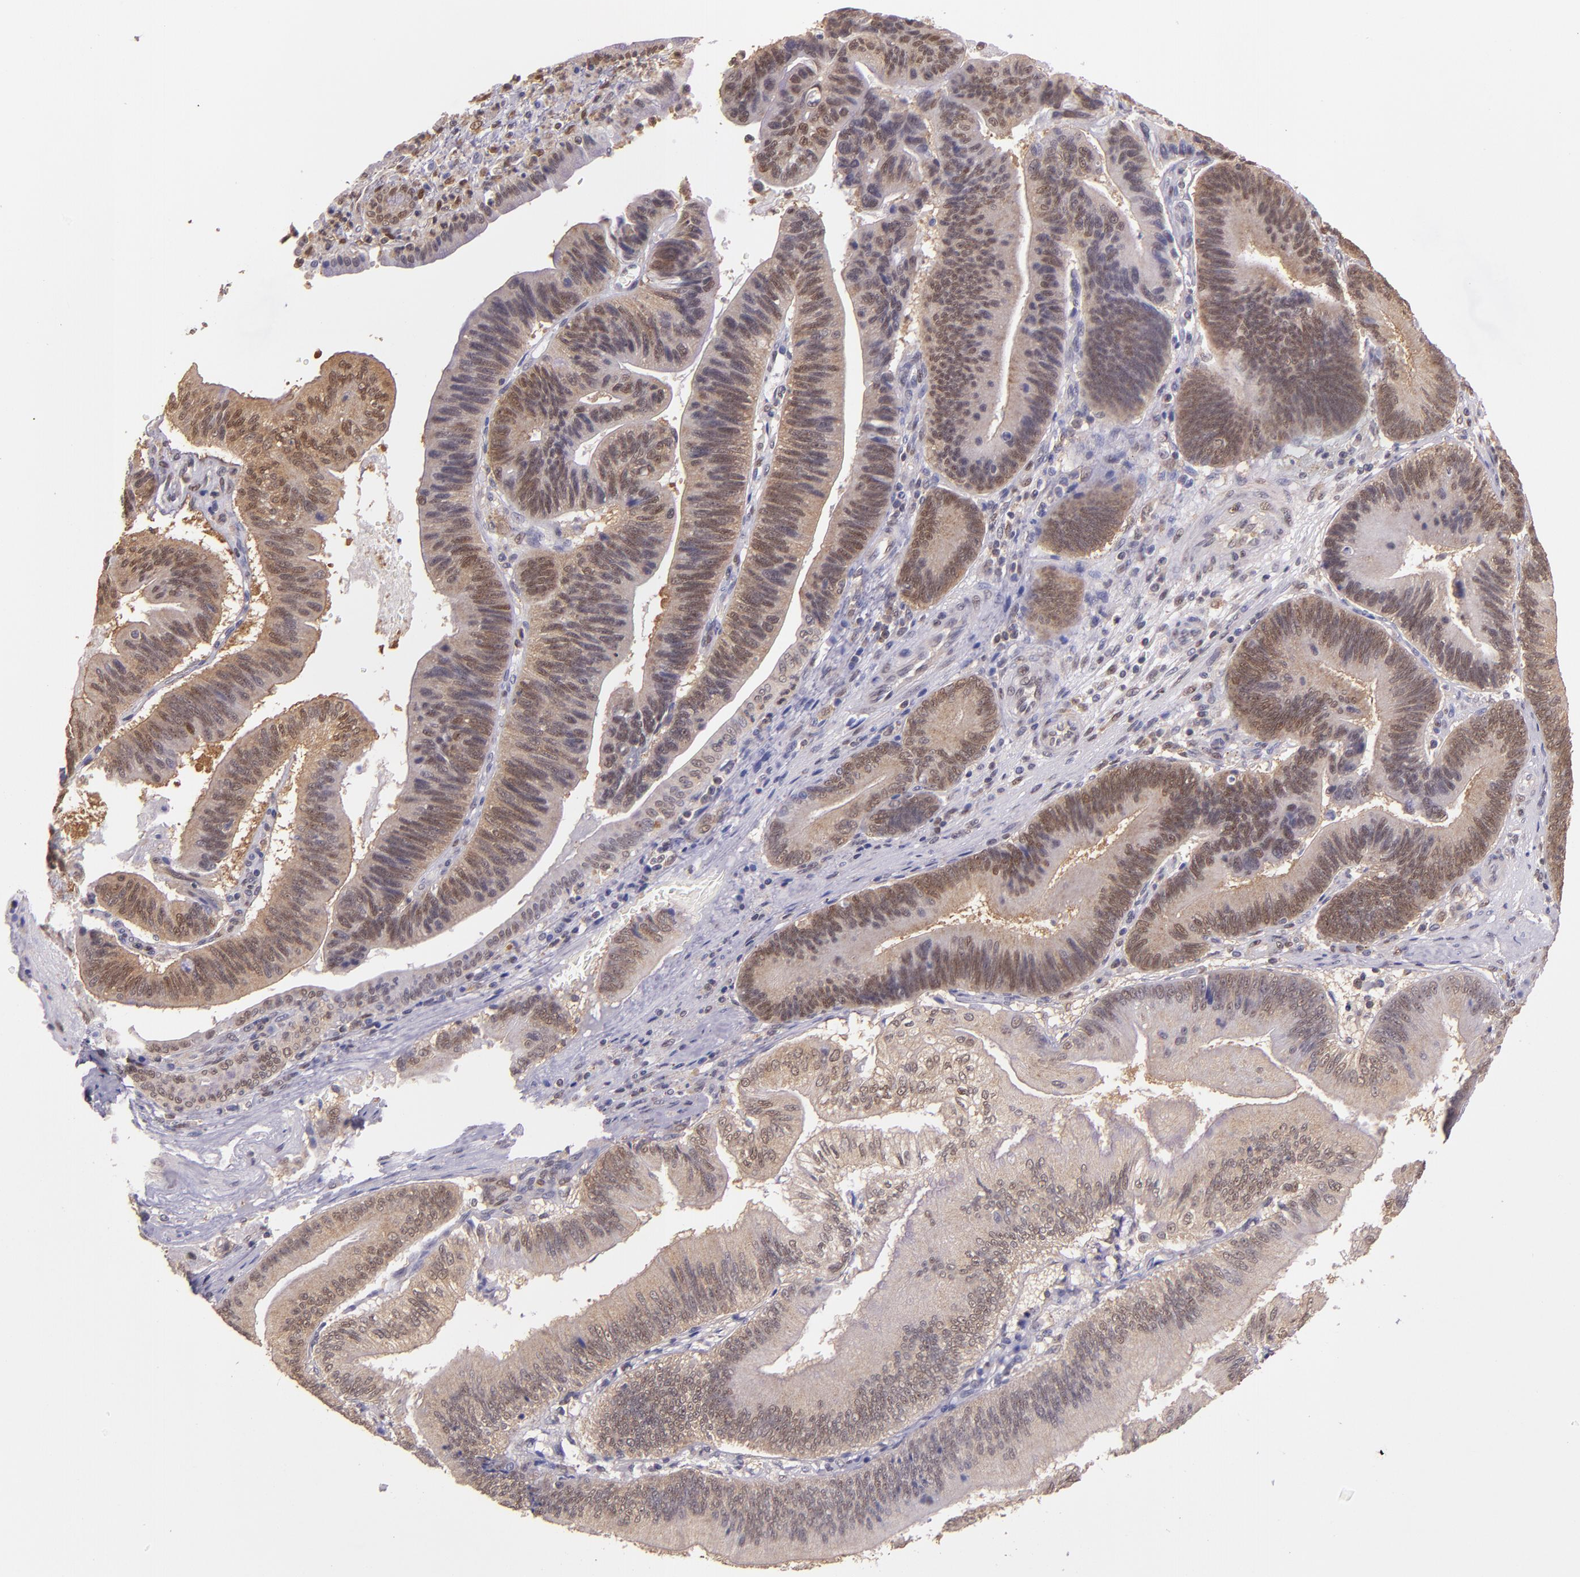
{"staining": {"intensity": "moderate", "quantity": ">75%", "location": "cytoplasmic/membranous,nuclear"}, "tissue": "pancreatic cancer", "cell_type": "Tumor cells", "image_type": "cancer", "snomed": [{"axis": "morphology", "description": "Adenocarcinoma, NOS"}, {"axis": "topography", "description": "Pancreas"}], "caption": "Pancreatic cancer was stained to show a protein in brown. There is medium levels of moderate cytoplasmic/membranous and nuclear staining in about >75% of tumor cells. The protein of interest is shown in brown color, while the nuclei are stained blue.", "gene": "STAT6", "patient": {"sex": "male", "age": 82}}